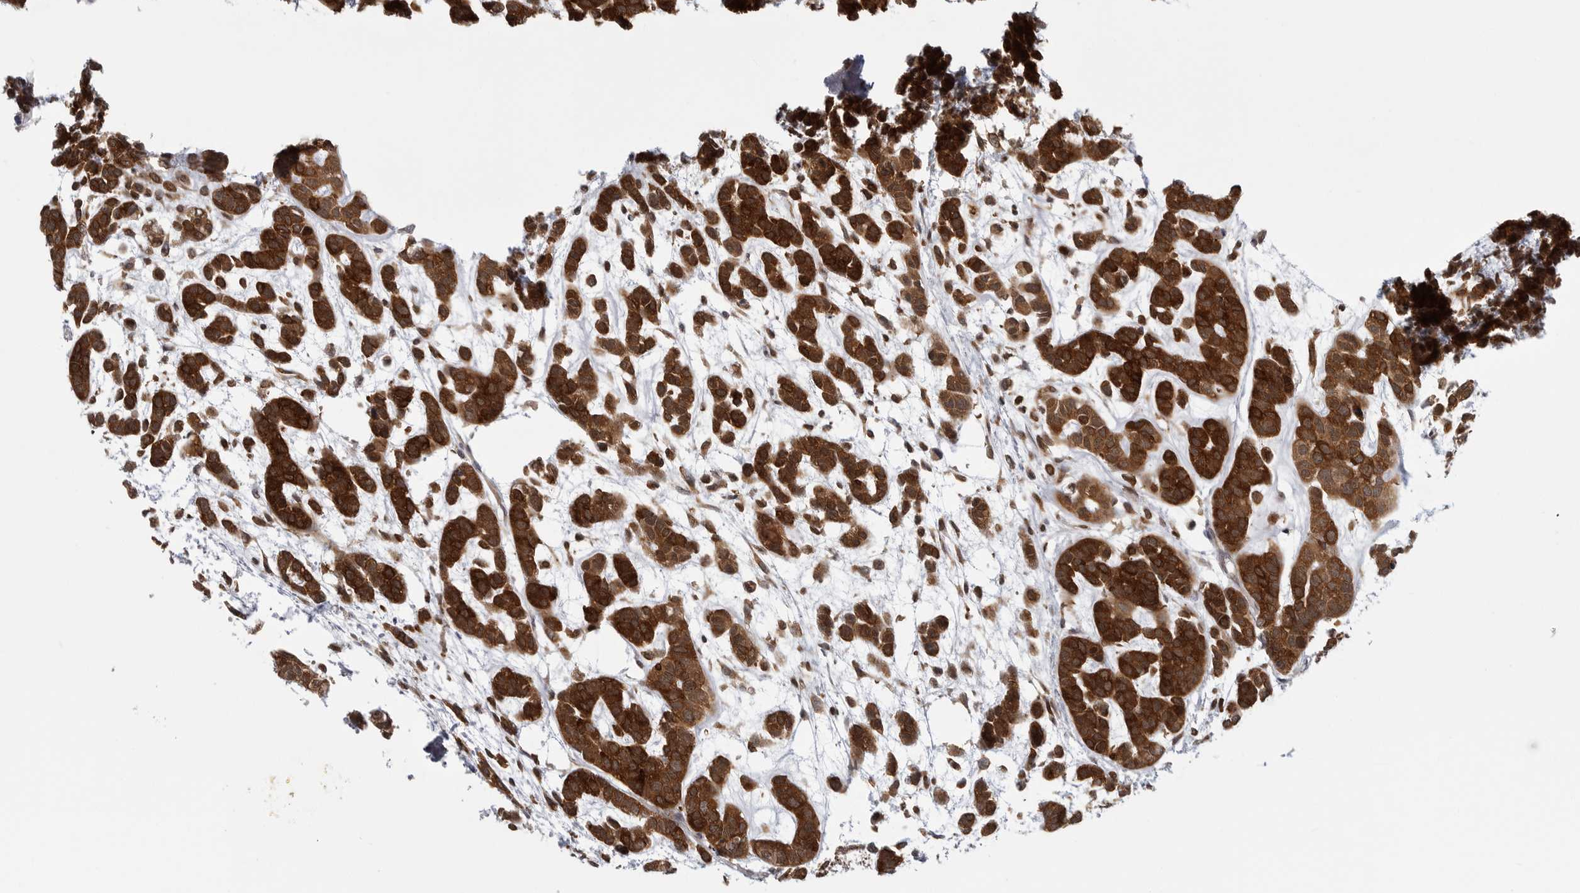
{"staining": {"intensity": "strong", "quantity": ">75%", "location": "cytoplasmic/membranous"}, "tissue": "head and neck cancer", "cell_type": "Tumor cells", "image_type": "cancer", "snomed": [{"axis": "morphology", "description": "Adenocarcinoma, NOS"}, {"axis": "morphology", "description": "Adenoma, NOS"}, {"axis": "topography", "description": "Head-Neck"}], "caption": "A brown stain labels strong cytoplasmic/membranous staining of a protein in human head and neck cancer tumor cells.", "gene": "CACYBP", "patient": {"sex": "female", "age": 55}}